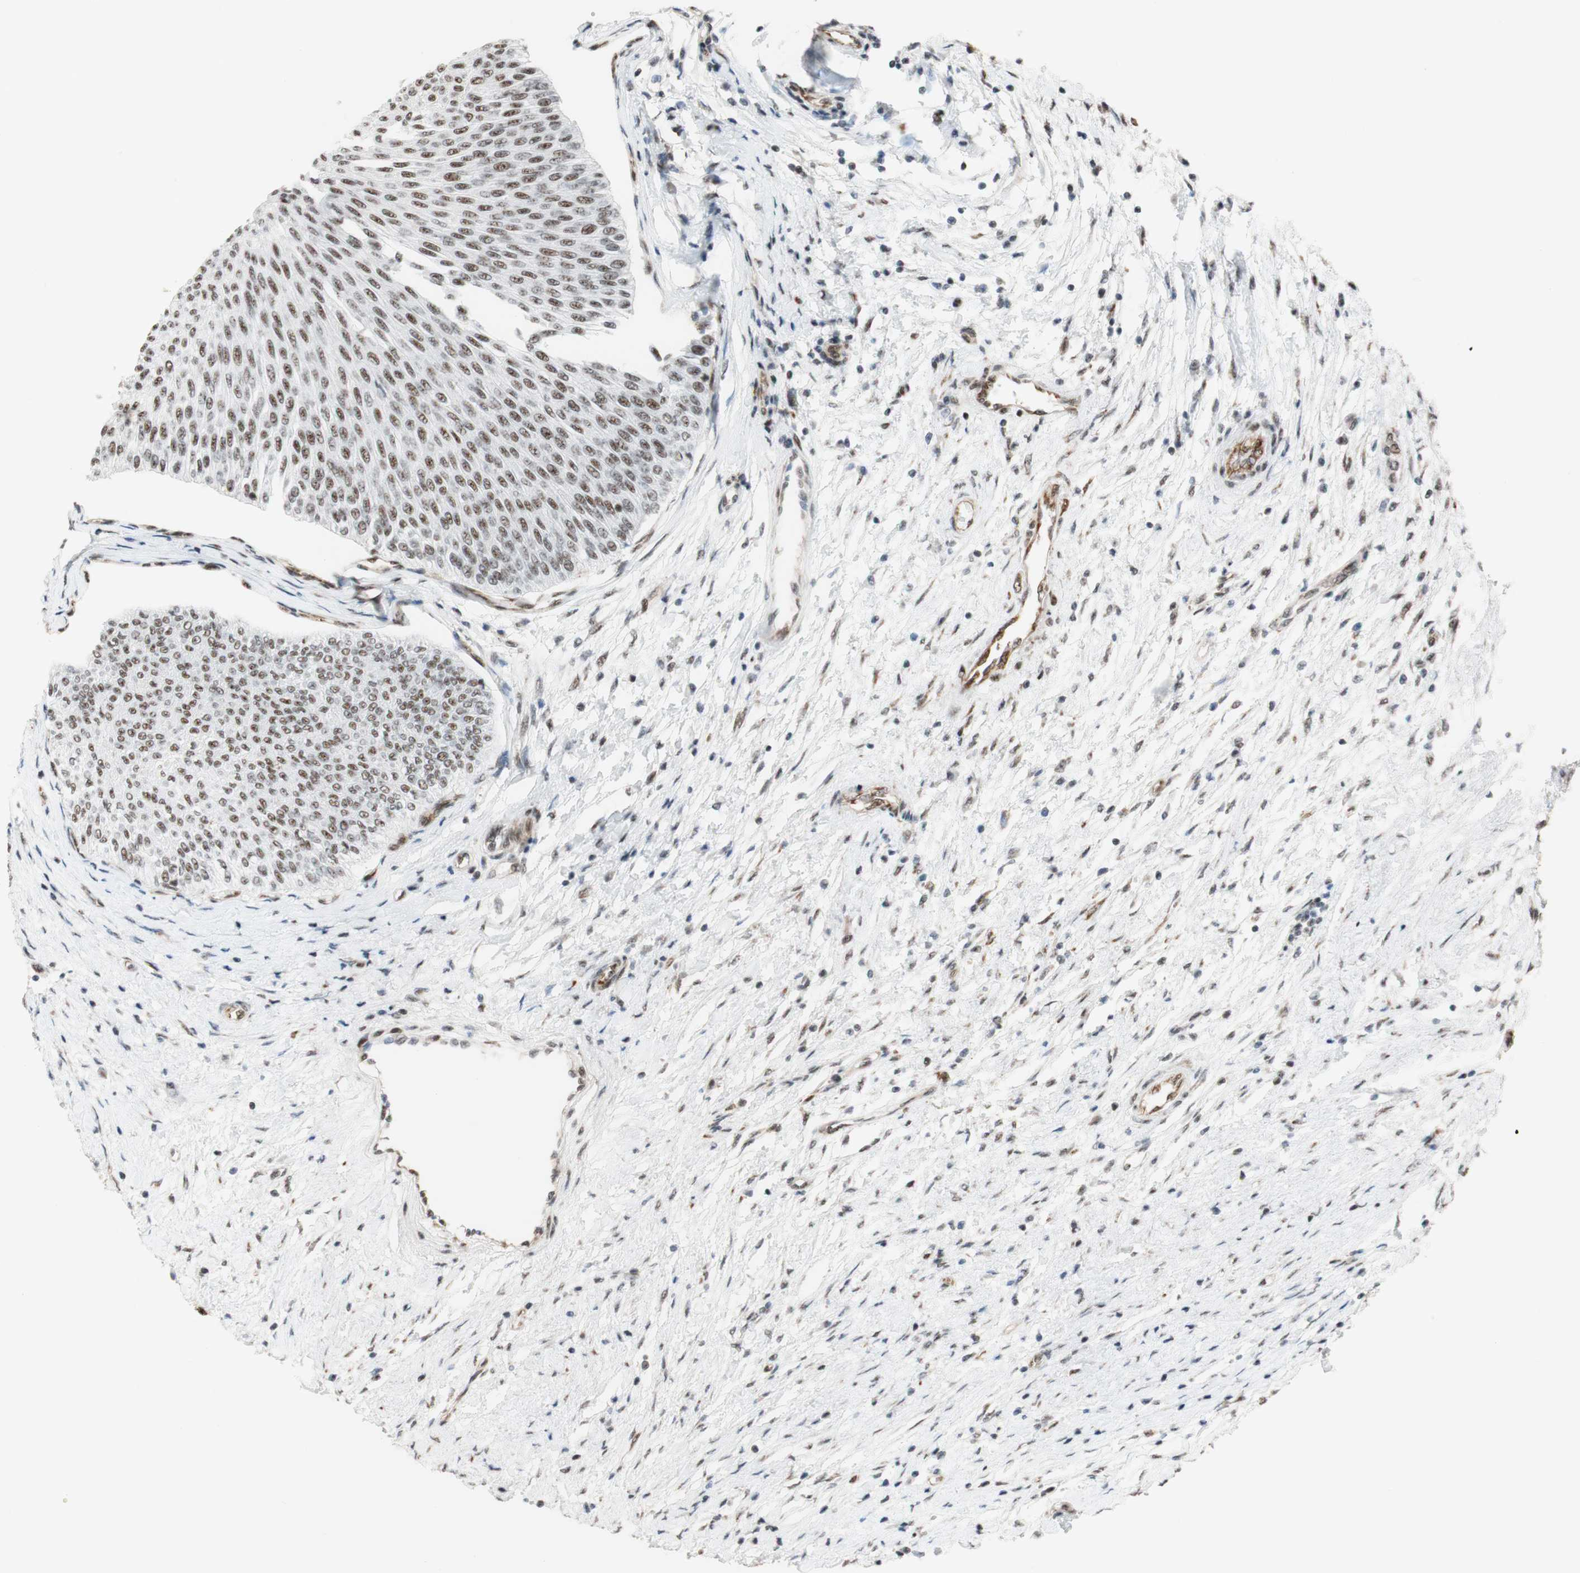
{"staining": {"intensity": "weak", "quantity": "25%-75%", "location": "nuclear"}, "tissue": "urothelial cancer", "cell_type": "Tumor cells", "image_type": "cancer", "snomed": [{"axis": "morphology", "description": "Urothelial carcinoma, Low grade"}, {"axis": "topography", "description": "Urinary bladder"}], "caption": "This histopathology image reveals immunohistochemistry staining of human urothelial cancer, with low weak nuclear staining in about 25%-75% of tumor cells.", "gene": "SAP18", "patient": {"sex": "male", "age": 78}}